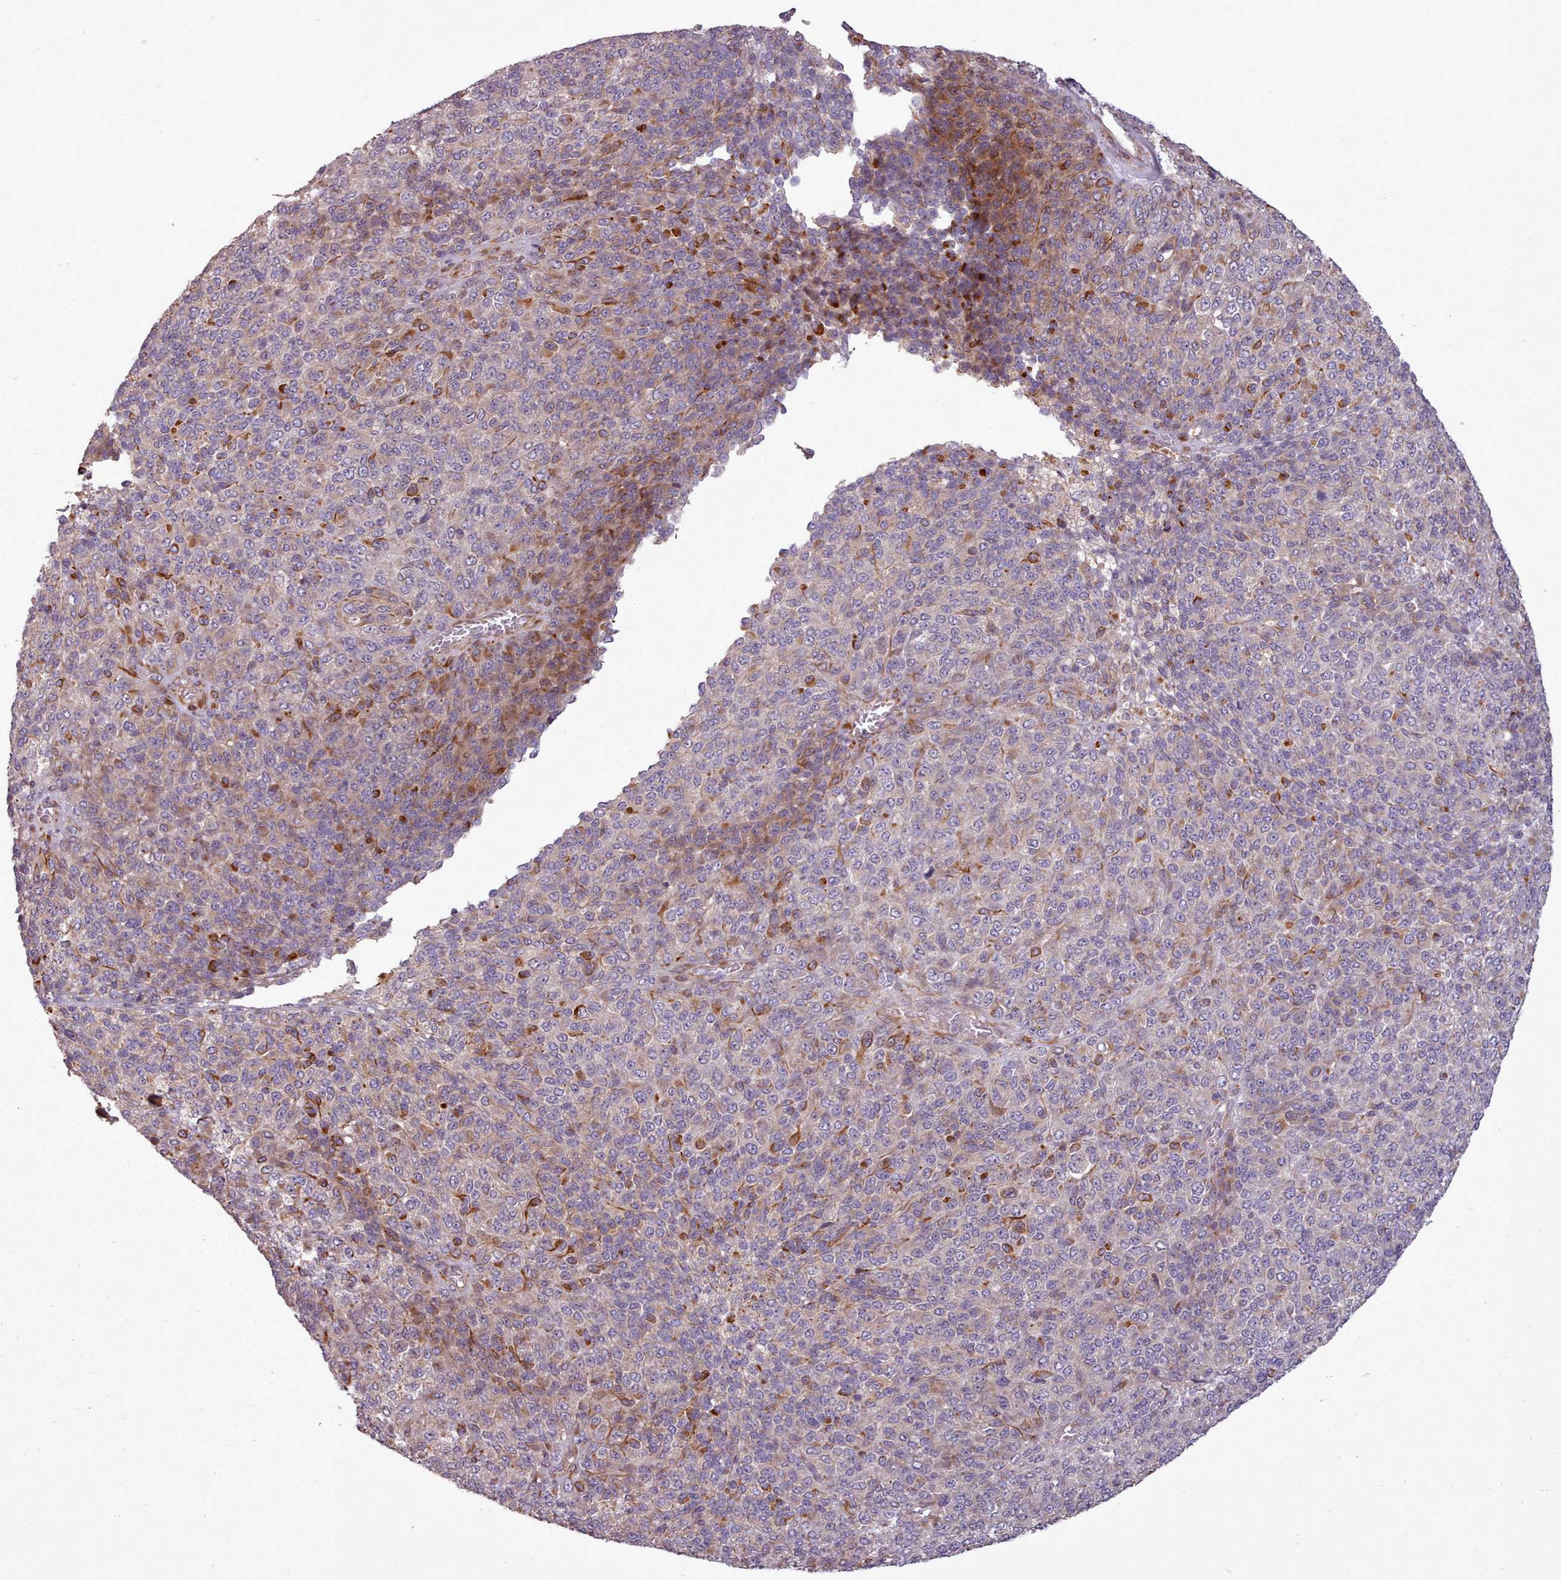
{"staining": {"intensity": "strong", "quantity": "<25%", "location": "cytoplasmic/membranous"}, "tissue": "melanoma", "cell_type": "Tumor cells", "image_type": "cancer", "snomed": [{"axis": "morphology", "description": "Malignant melanoma, Metastatic site"}, {"axis": "topography", "description": "Brain"}], "caption": "Immunohistochemistry micrograph of neoplastic tissue: malignant melanoma (metastatic site) stained using immunohistochemistry (IHC) demonstrates medium levels of strong protein expression localized specifically in the cytoplasmic/membranous of tumor cells, appearing as a cytoplasmic/membranous brown color.", "gene": "GBGT1", "patient": {"sex": "female", "age": 56}}